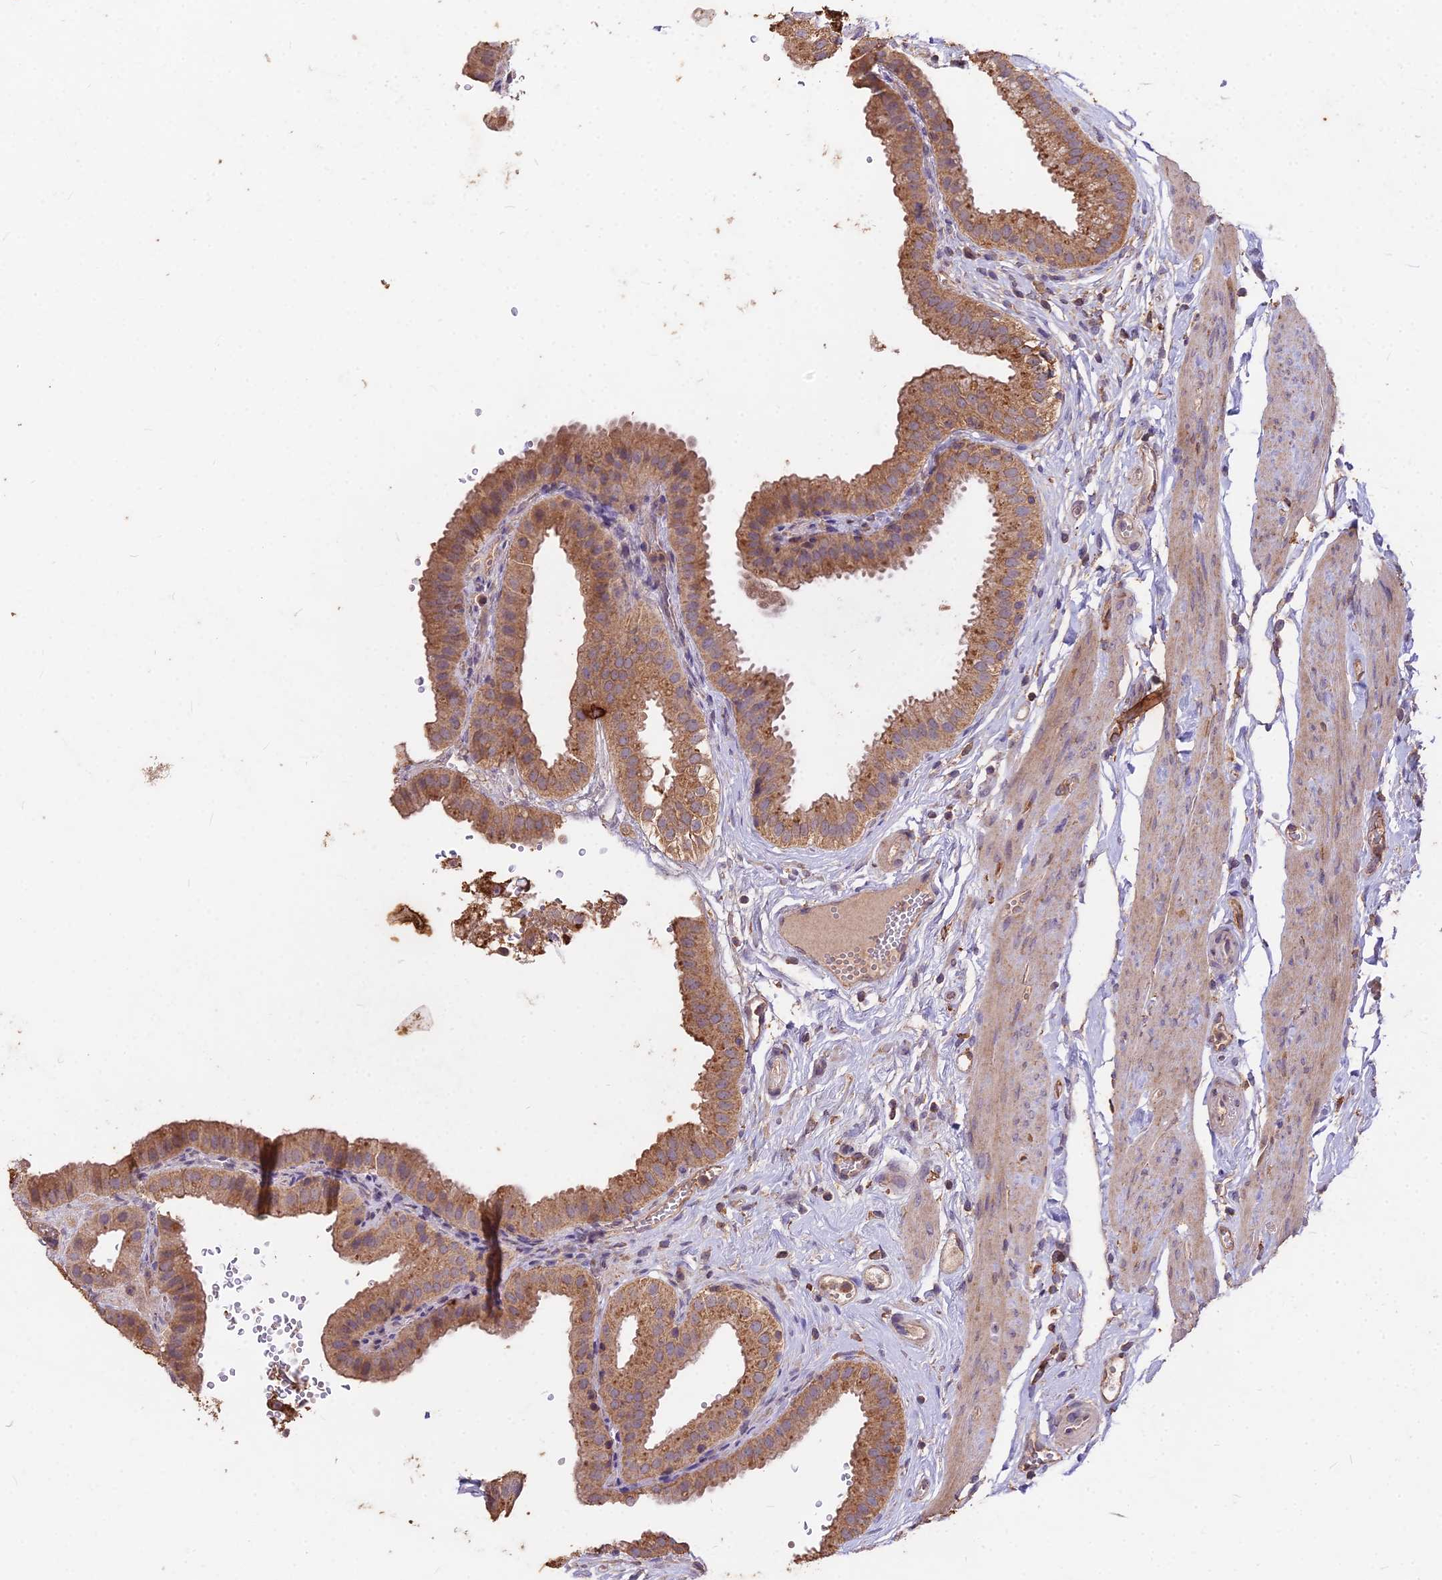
{"staining": {"intensity": "moderate", "quantity": ">75%", "location": "cytoplasmic/membranous"}, "tissue": "gallbladder", "cell_type": "Glandular cells", "image_type": "normal", "snomed": [{"axis": "morphology", "description": "Normal tissue, NOS"}, {"axis": "topography", "description": "Gallbladder"}], "caption": "Immunohistochemical staining of normal gallbladder shows moderate cytoplasmic/membranous protein staining in about >75% of glandular cells.", "gene": "CEMIP2", "patient": {"sex": "female", "age": 61}}